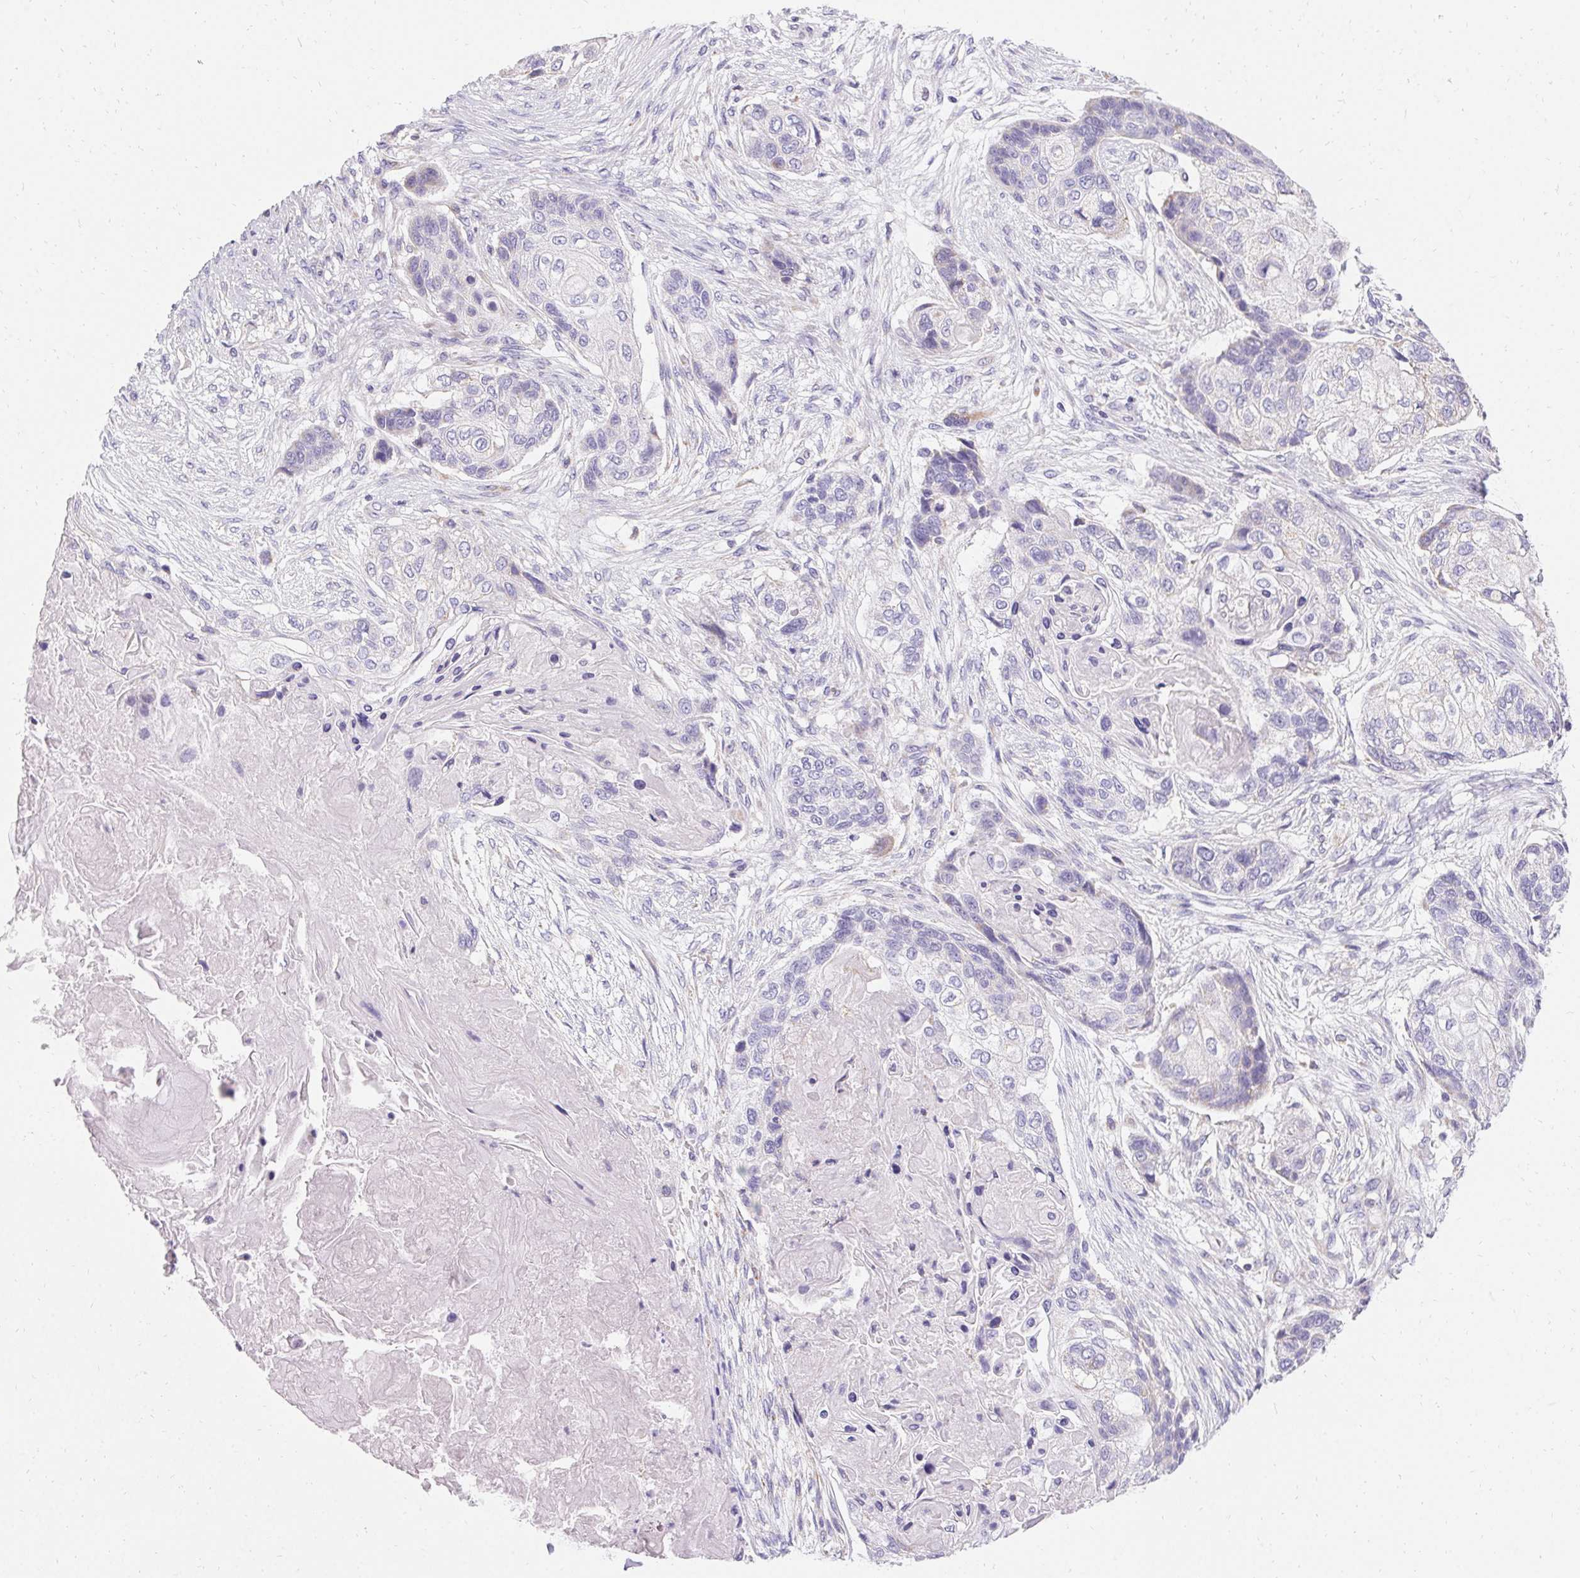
{"staining": {"intensity": "negative", "quantity": "none", "location": "none"}, "tissue": "lung cancer", "cell_type": "Tumor cells", "image_type": "cancer", "snomed": [{"axis": "morphology", "description": "Squamous cell carcinoma, NOS"}, {"axis": "topography", "description": "Lung"}], "caption": "Squamous cell carcinoma (lung) was stained to show a protein in brown. There is no significant positivity in tumor cells. (DAB (3,3'-diaminobenzidine) immunohistochemistry (IHC) visualized using brightfield microscopy, high magnification).", "gene": "ASGR2", "patient": {"sex": "male", "age": 69}}